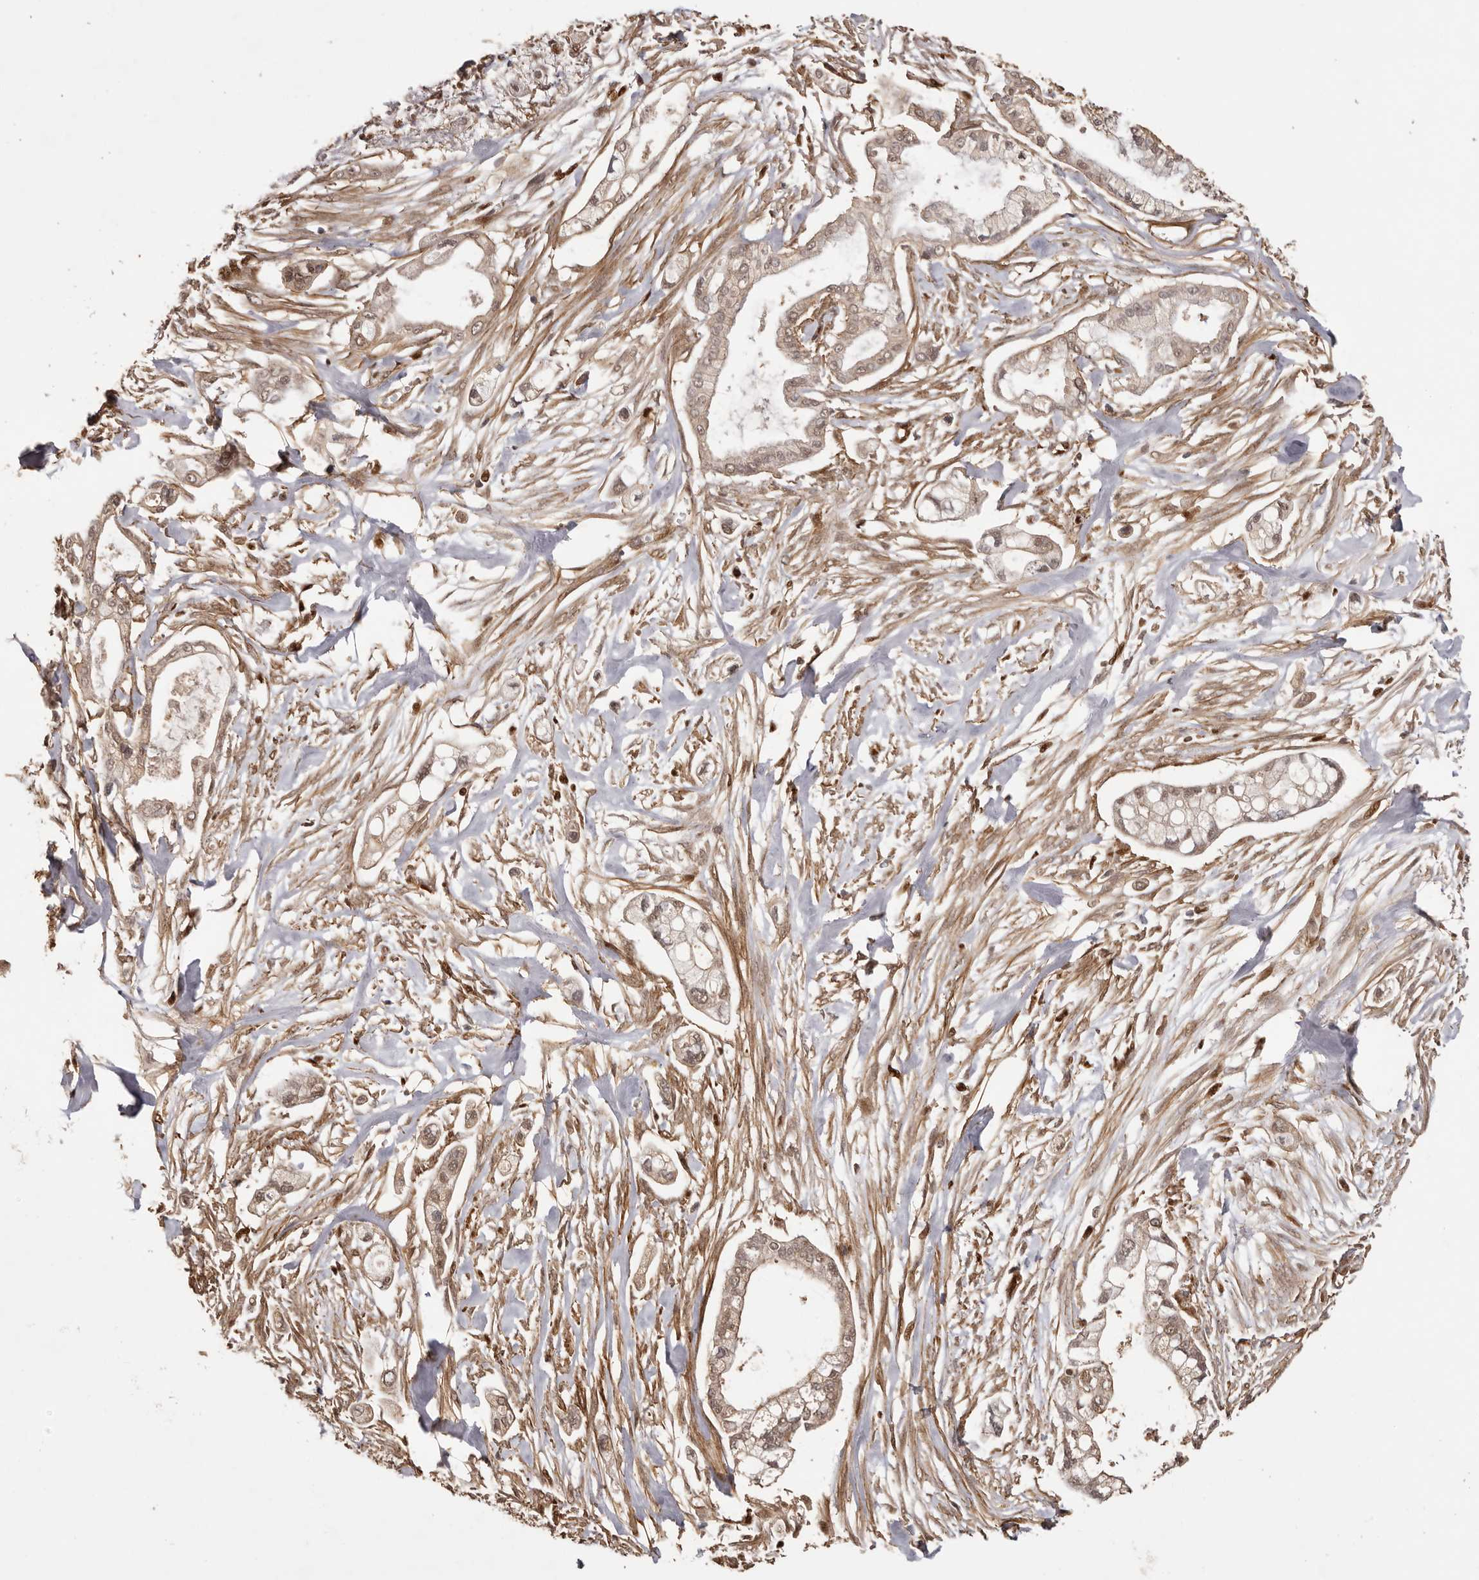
{"staining": {"intensity": "weak", "quantity": ">75%", "location": "cytoplasmic/membranous,nuclear"}, "tissue": "pancreatic cancer", "cell_type": "Tumor cells", "image_type": "cancer", "snomed": [{"axis": "morphology", "description": "Adenocarcinoma, NOS"}, {"axis": "topography", "description": "Pancreas"}], "caption": "A brown stain labels weak cytoplasmic/membranous and nuclear staining of a protein in human pancreatic cancer (adenocarcinoma) tumor cells.", "gene": "UBR2", "patient": {"sex": "male", "age": 68}}